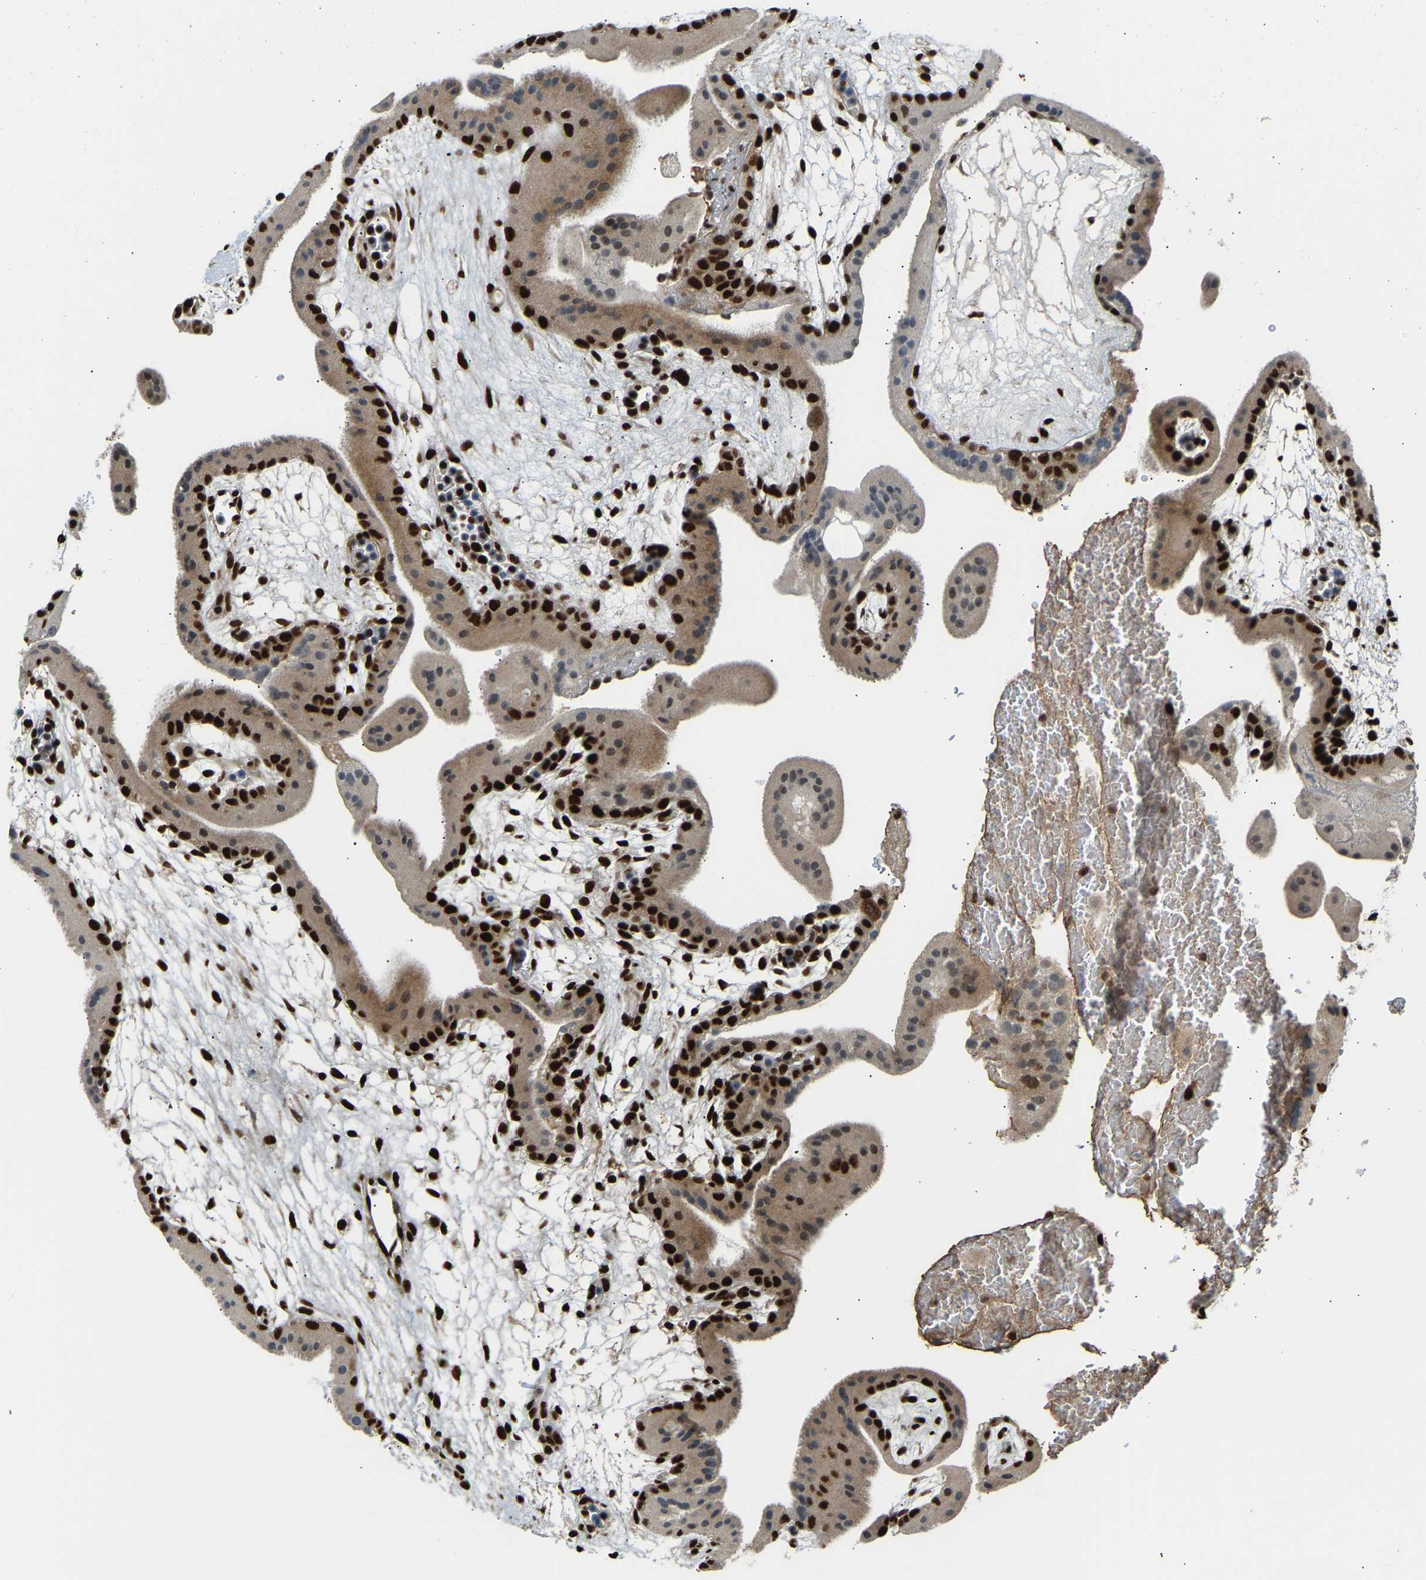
{"staining": {"intensity": "strong", "quantity": ">75%", "location": "nuclear"}, "tissue": "placenta", "cell_type": "Decidual cells", "image_type": "normal", "snomed": [{"axis": "morphology", "description": "Normal tissue, NOS"}, {"axis": "topography", "description": "Placenta"}], "caption": "Immunohistochemical staining of benign human placenta exhibits >75% levels of strong nuclear protein positivity in about >75% of decidual cells.", "gene": "SSBP2", "patient": {"sex": "female", "age": 19}}